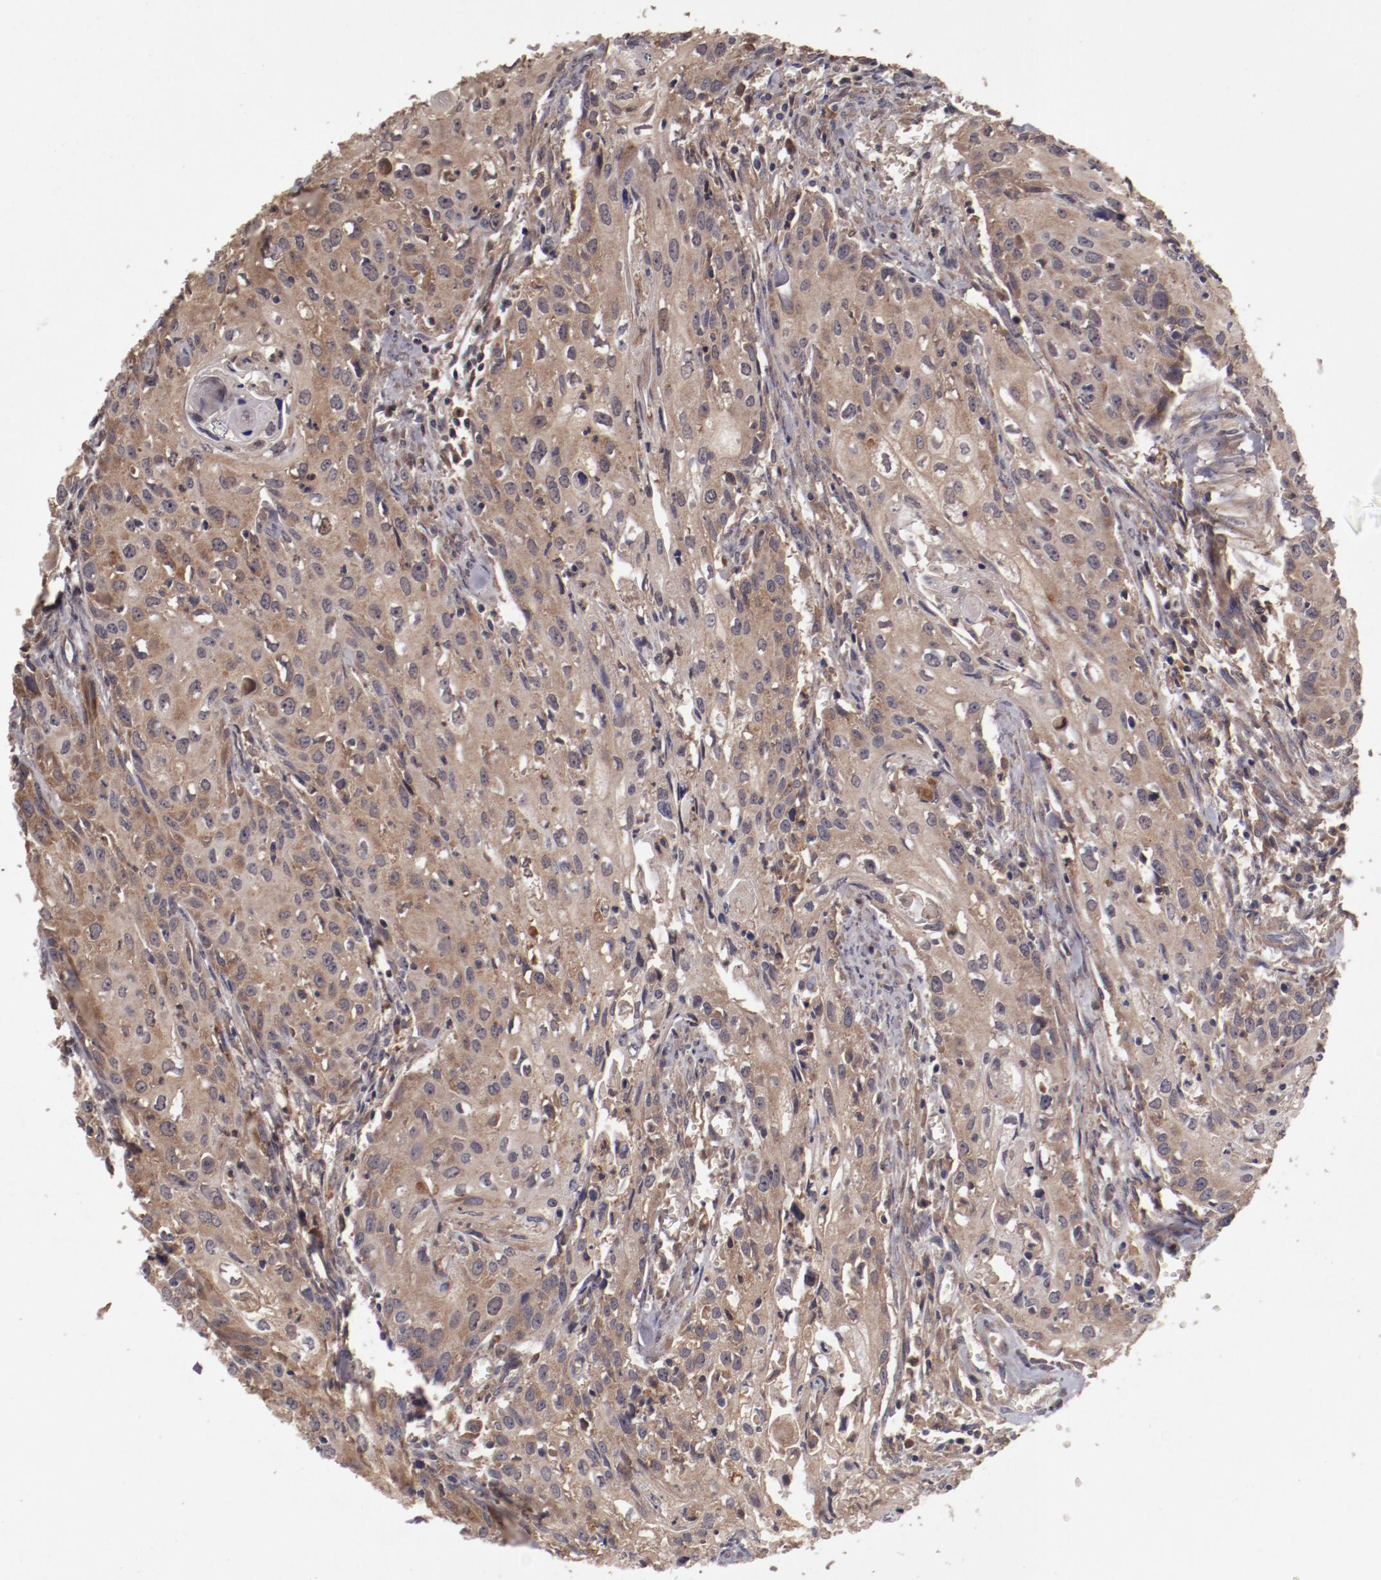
{"staining": {"intensity": "moderate", "quantity": ">75%", "location": "cytoplasmic/membranous"}, "tissue": "urothelial cancer", "cell_type": "Tumor cells", "image_type": "cancer", "snomed": [{"axis": "morphology", "description": "Urothelial carcinoma, High grade"}, {"axis": "topography", "description": "Urinary bladder"}], "caption": "Tumor cells reveal medium levels of moderate cytoplasmic/membranous positivity in about >75% of cells in high-grade urothelial carcinoma.", "gene": "CP", "patient": {"sex": "male", "age": 54}}